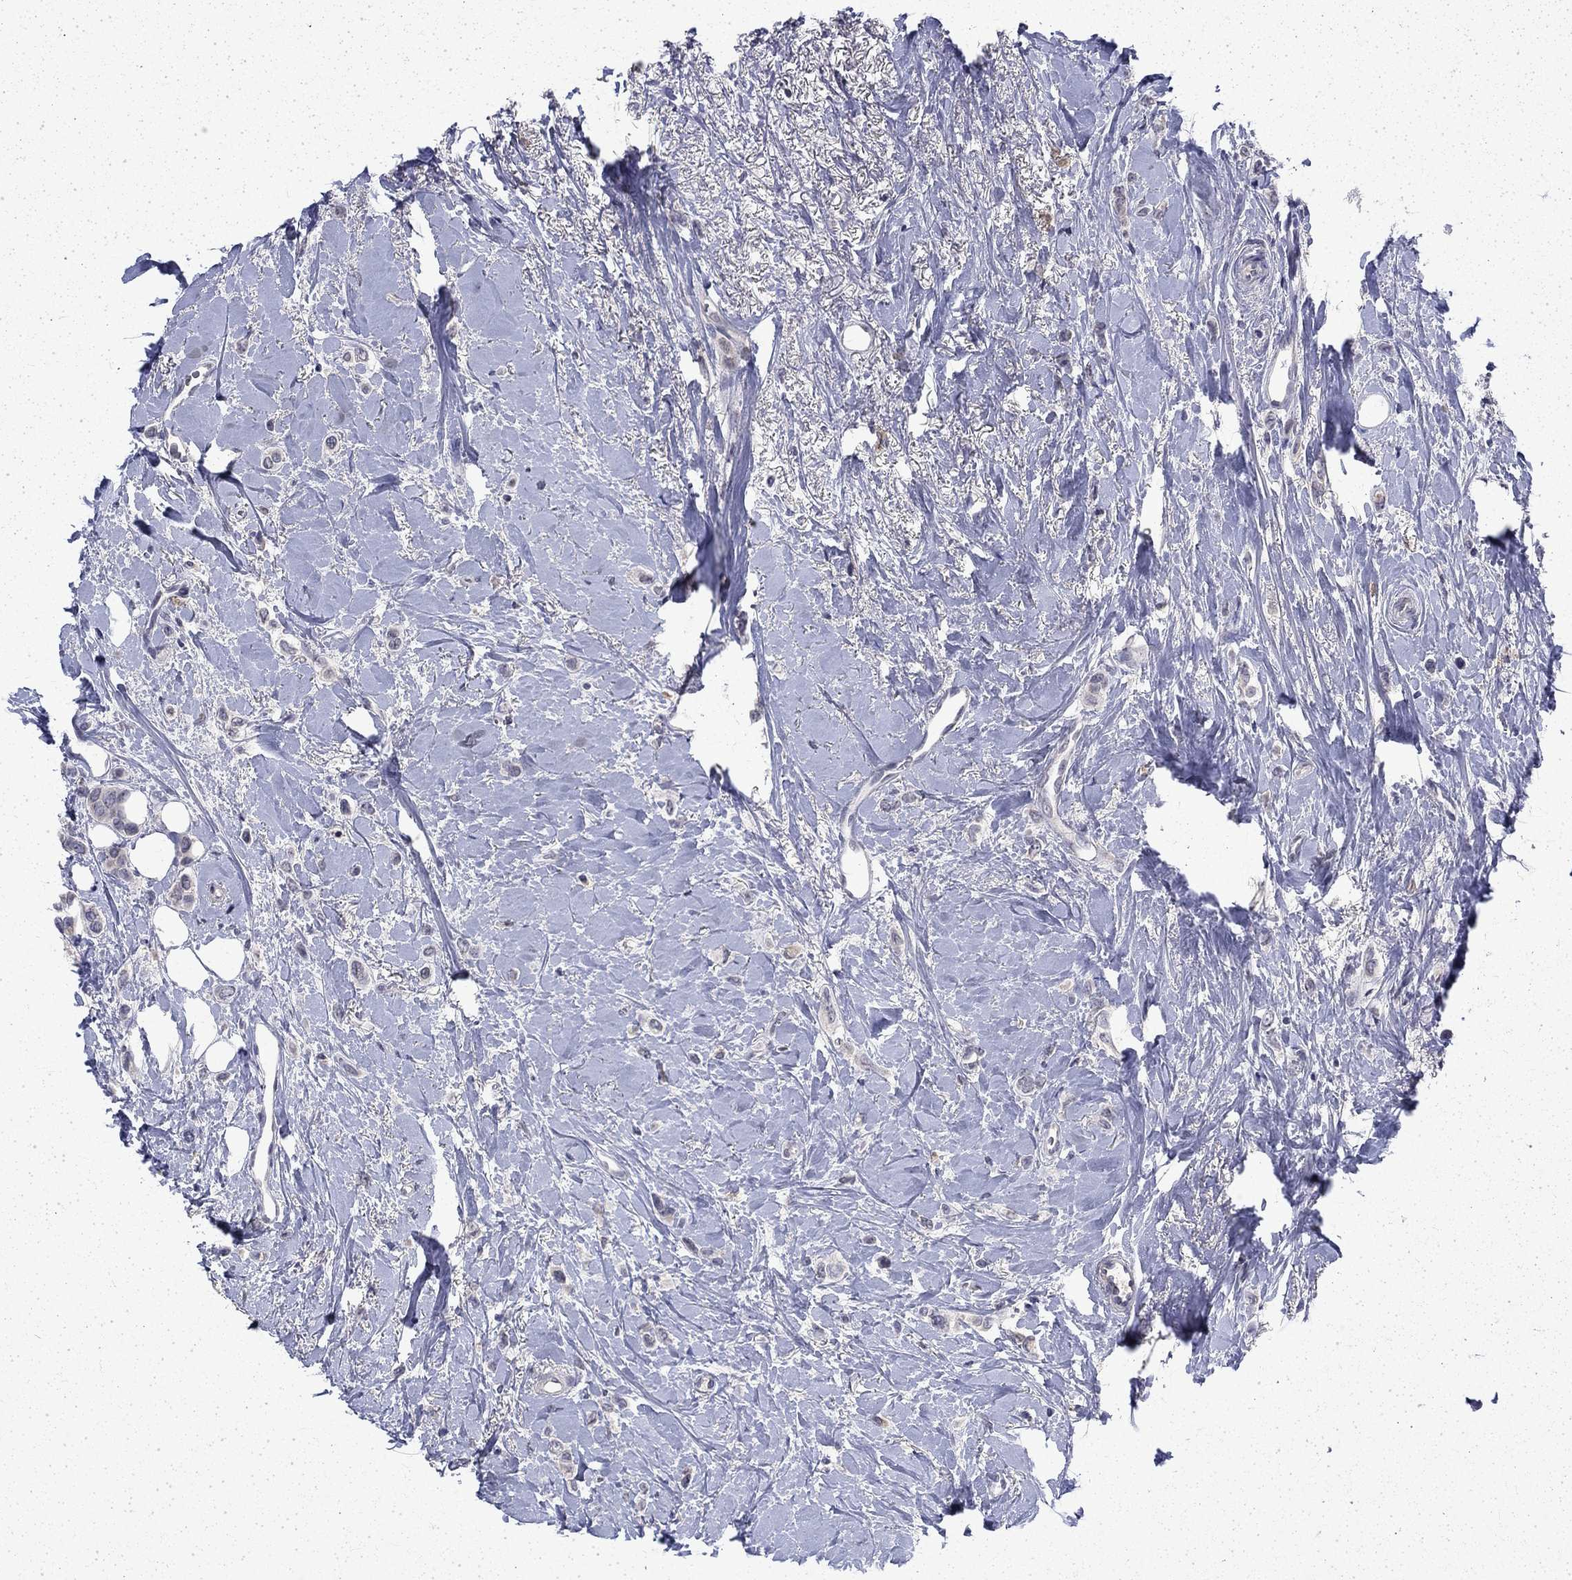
{"staining": {"intensity": "negative", "quantity": "none", "location": "none"}, "tissue": "breast cancer", "cell_type": "Tumor cells", "image_type": "cancer", "snomed": [{"axis": "morphology", "description": "Lobular carcinoma"}, {"axis": "topography", "description": "Breast"}], "caption": "A histopathology image of lobular carcinoma (breast) stained for a protein reveals no brown staining in tumor cells. (IHC, brightfield microscopy, high magnification).", "gene": "CHAT", "patient": {"sex": "female", "age": 66}}